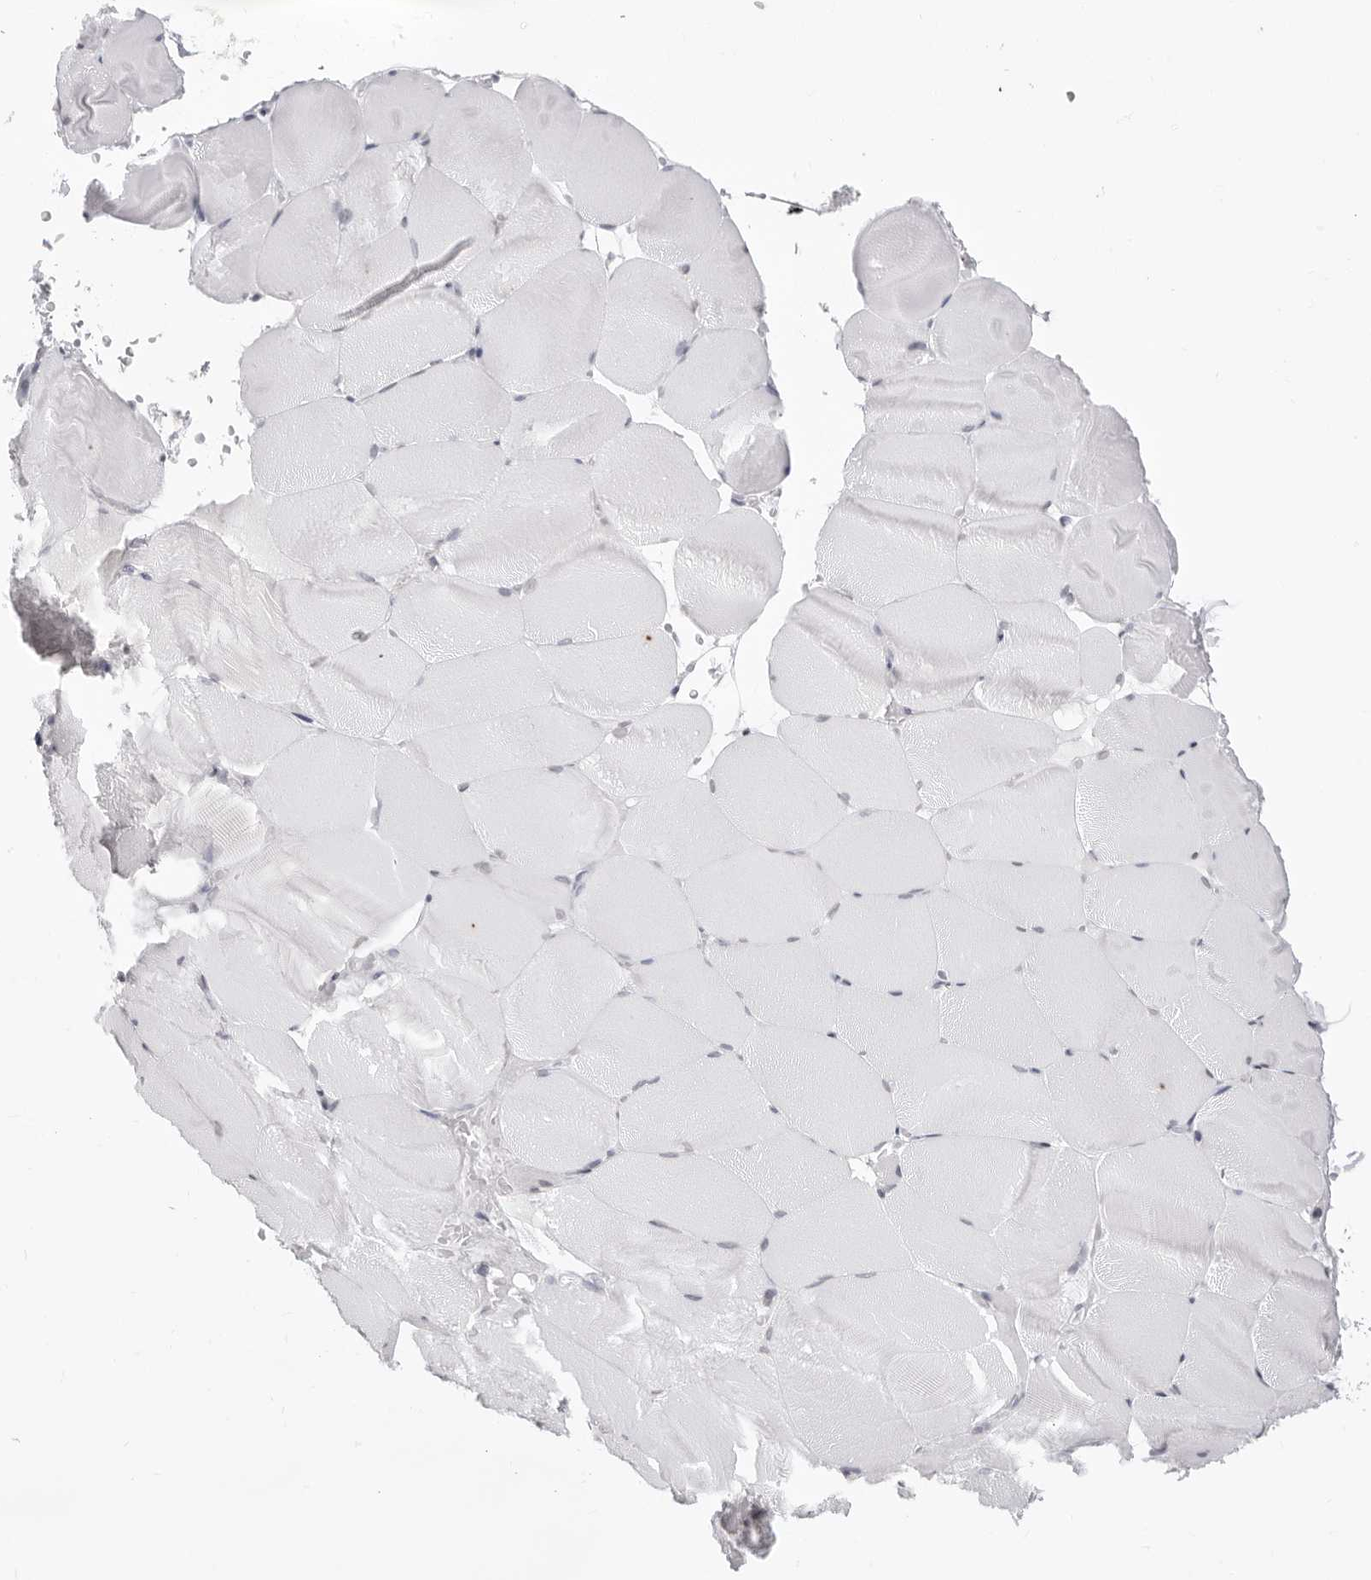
{"staining": {"intensity": "negative", "quantity": "none", "location": "none"}, "tissue": "skeletal muscle", "cell_type": "Myocytes", "image_type": "normal", "snomed": [{"axis": "morphology", "description": "Normal tissue, NOS"}, {"axis": "topography", "description": "Skeletal muscle"}, {"axis": "topography", "description": "Parathyroid gland"}], "caption": "A high-resolution histopathology image shows immunohistochemistry staining of unremarkable skeletal muscle, which shows no significant staining in myocytes.", "gene": "CST5", "patient": {"sex": "female", "age": 37}}